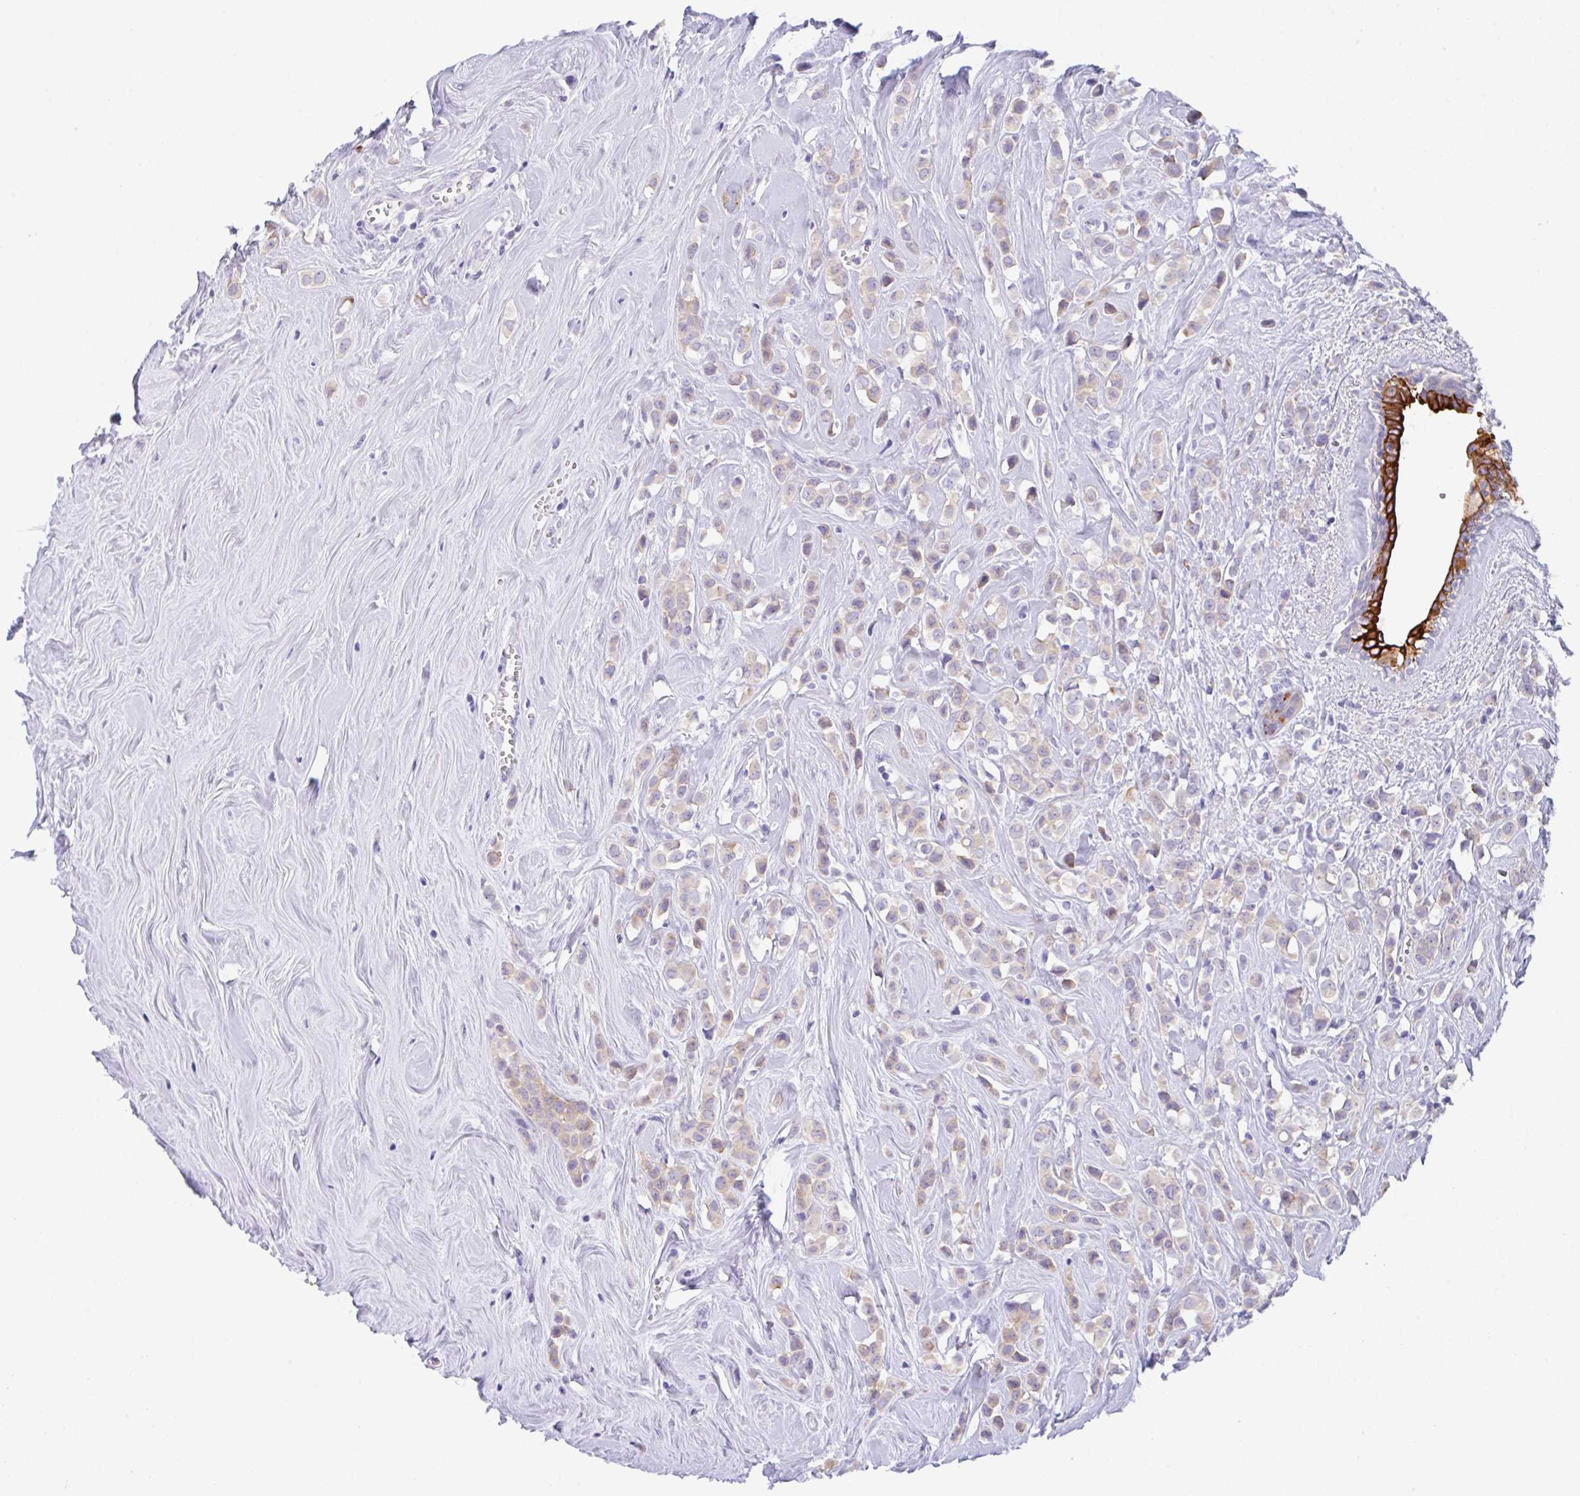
{"staining": {"intensity": "strong", "quantity": "<25%", "location": "cytoplasmic/membranous"}, "tissue": "breast cancer", "cell_type": "Tumor cells", "image_type": "cancer", "snomed": [{"axis": "morphology", "description": "Duct carcinoma"}, {"axis": "topography", "description": "Breast"}], "caption": "High-magnification brightfield microscopy of breast cancer stained with DAB (brown) and counterstained with hematoxylin (blue). tumor cells exhibit strong cytoplasmic/membranous staining is seen in about<25% of cells.", "gene": "TRAF4", "patient": {"sex": "female", "age": 80}}